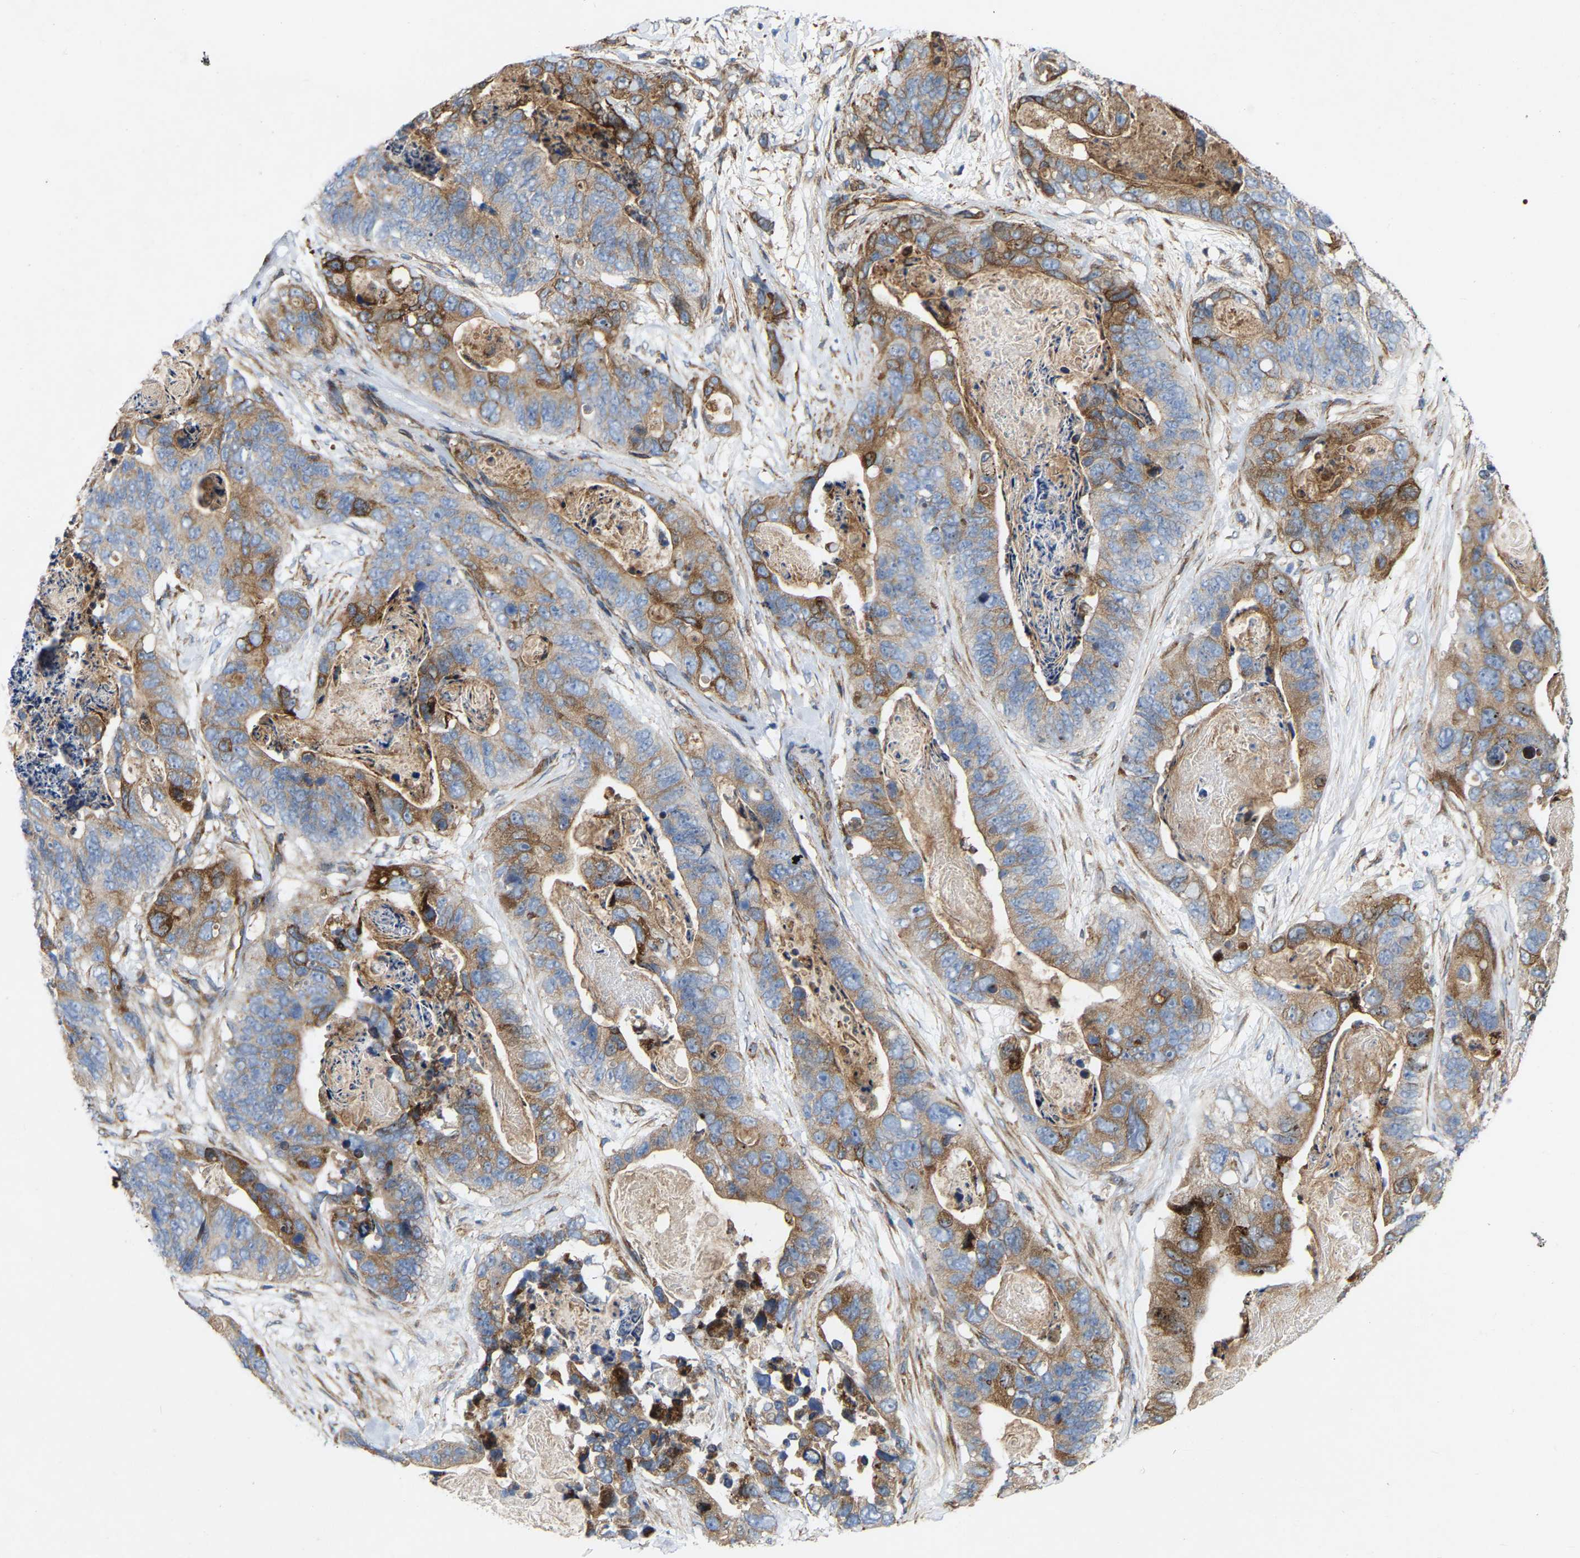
{"staining": {"intensity": "moderate", "quantity": "25%-75%", "location": "cytoplasmic/membranous"}, "tissue": "stomach cancer", "cell_type": "Tumor cells", "image_type": "cancer", "snomed": [{"axis": "morphology", "description": "Adenocarcinoma, NOS"}, {"axis": "topography", "description": "Stomach"}], "caption": "A brown stain highlights moderate cytoplasmic/membranous positivity of a protein in human stomach adenocarcinoma tumor cells.", "gene": "TOR1B", "patient": {"sex": "female", "age": 89}}